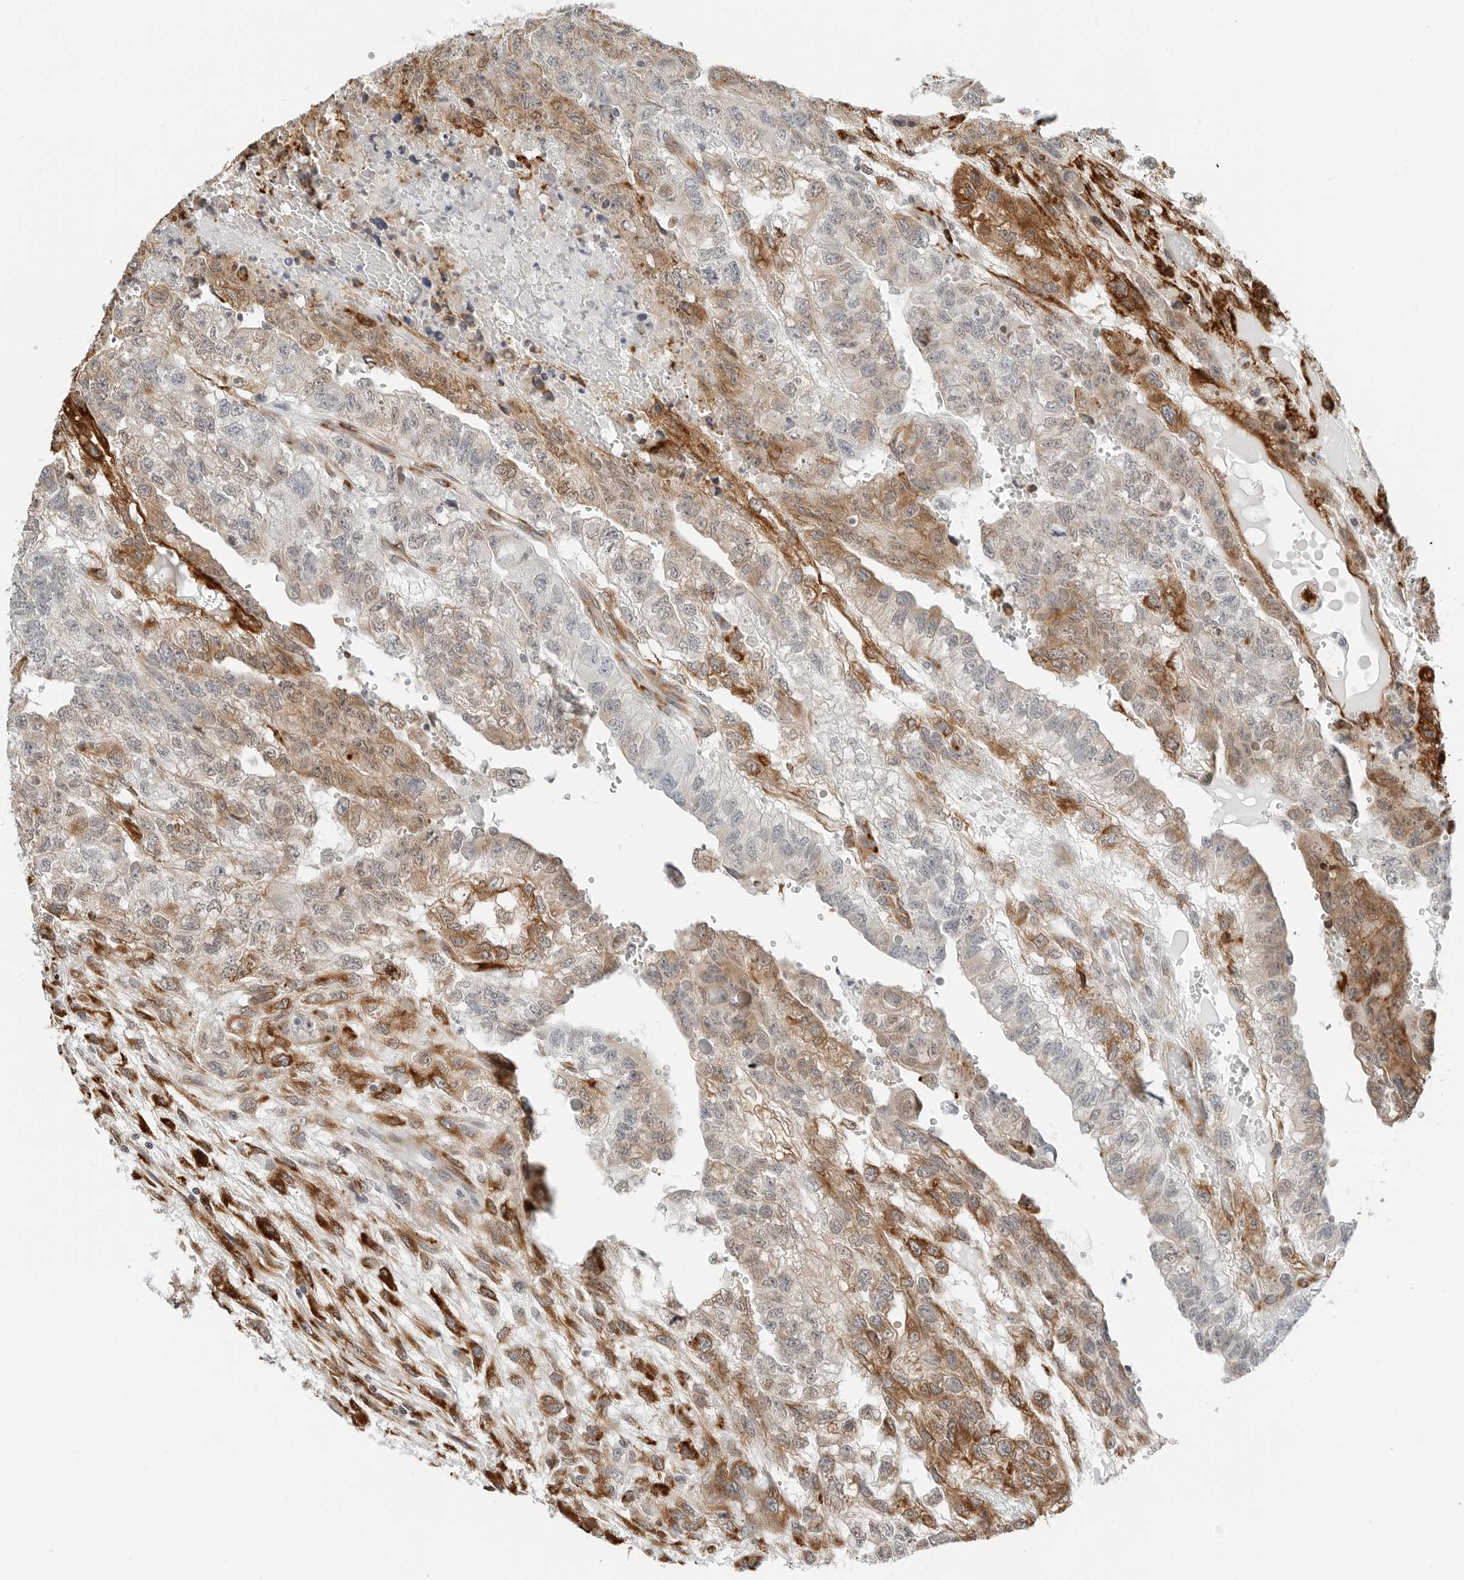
{"staining": {"intensity": "moderate", "quantity": ">75%", "location": "cytoplasmic/membranous"}, "tissue": "testis cancer", "cell_type": "Tumor cells", "image_type": "cancer", "snomed": [{"axis": "morphology", "description": "Carcinoma, Embryonal, NOS"}, {"axis": "topography", "description": "Testis"}], "caption": "A high-resolution micrograph shows immunohistochemistry staining of testis cancer, which reveals moderate cytoplasmic/membranous positivity in about >75% of tumor cells.", "gene": "P4HA2", "patient": {"sex": "male", "age": 36}}